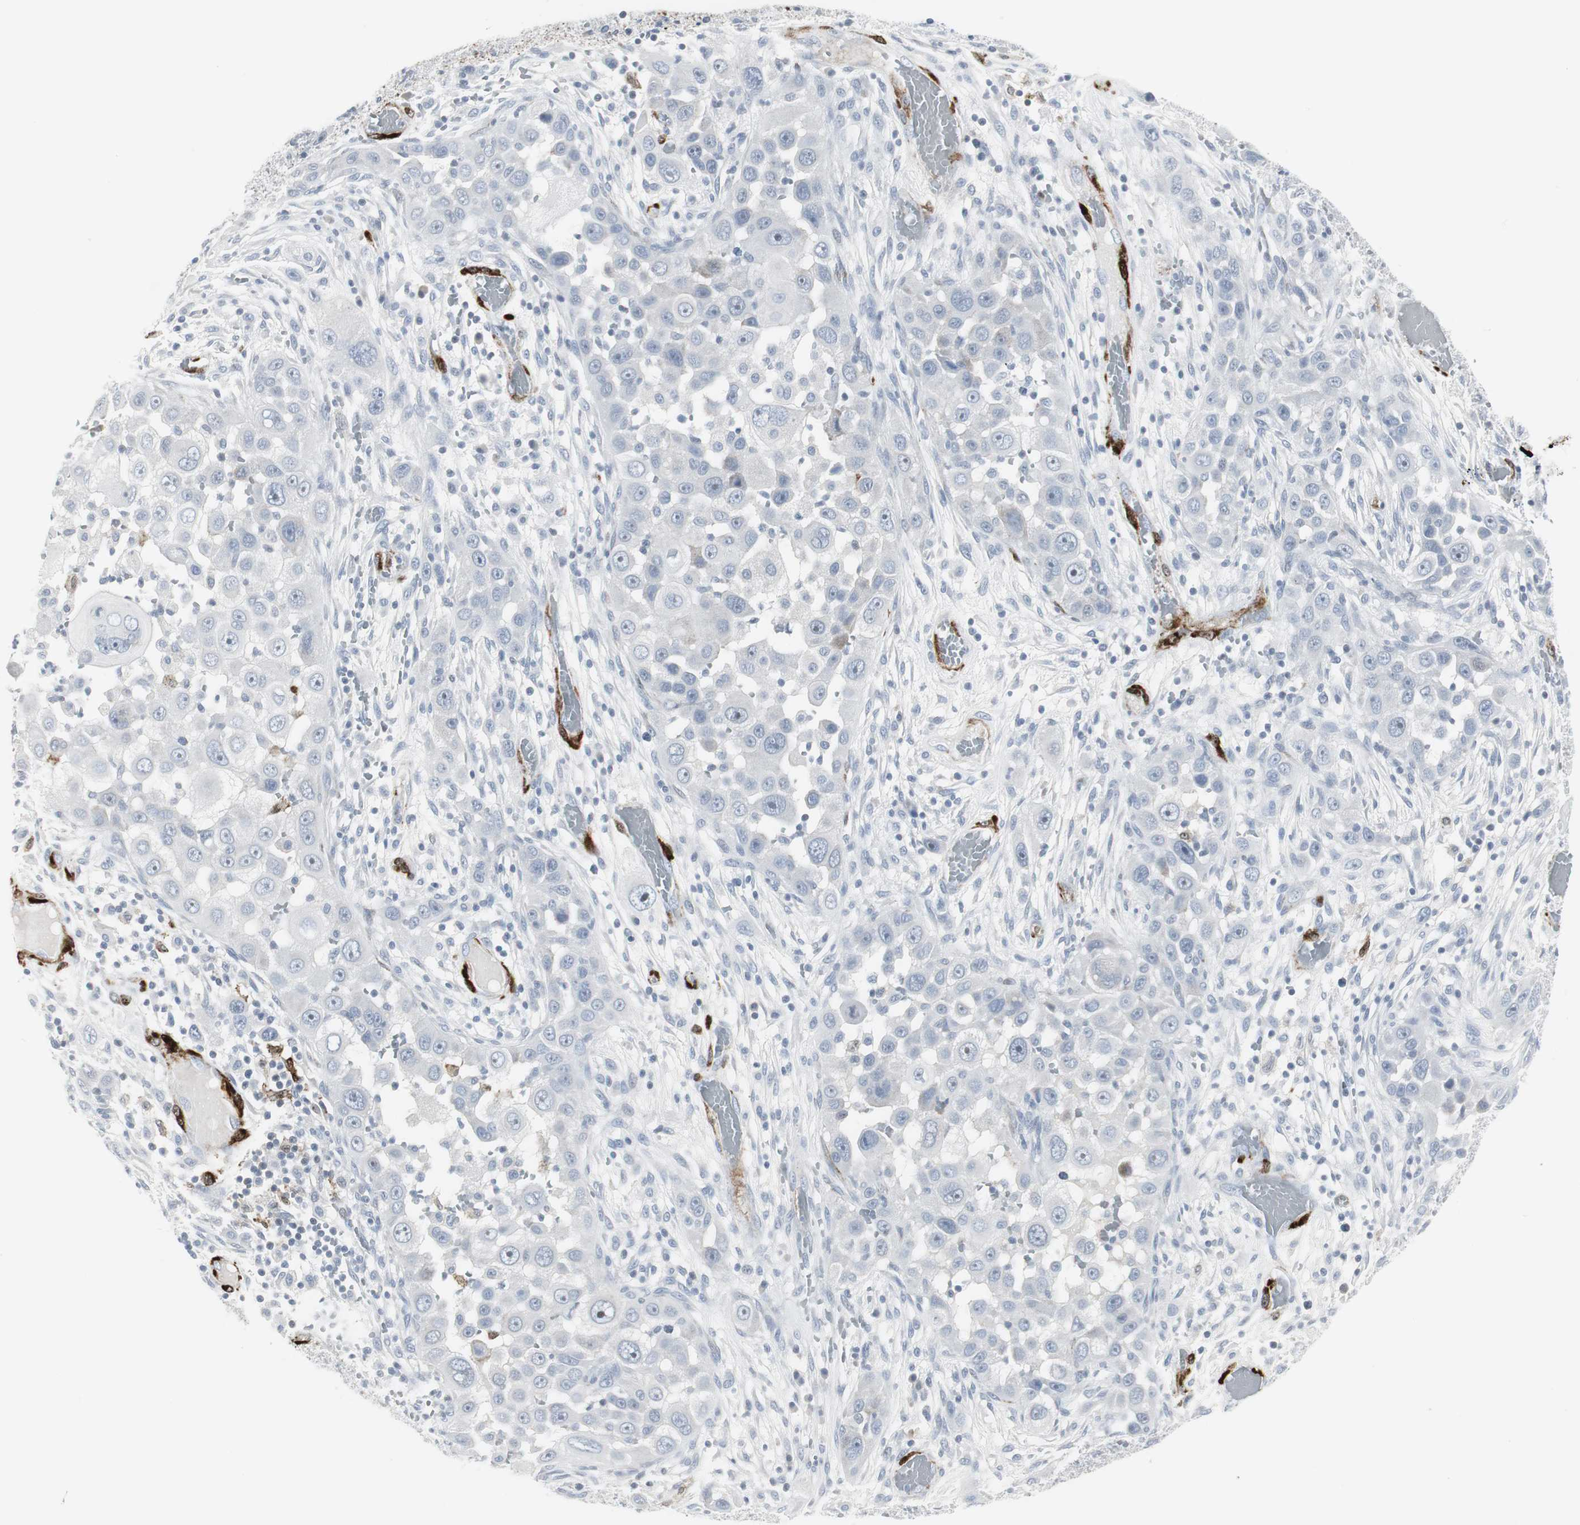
{"staining": {"intensity": "negative", "quantity": "none", "location": "none"}, "tissue": "head and neck cancer", "cell_type": "Tumor cells", "image_type": "cancer", "snomed": [{"axis": "morphology", "description": "Carcinoma, NOS"}, {"axis": "topography", "description": "Head-Neck"}], "caption": "Immunohistochemistry (IHC) image of neoplastic tissue: head and neck cancer (carcinoma) stained with DAB demonstrates no significant protein staining in tumor cells. The staining is performed using DAB brown chromogen with nuclei counter-stained in using hematoxylin.", "gene": "PPP1R14A", "patient": {"sex": "male", "age": 87}}